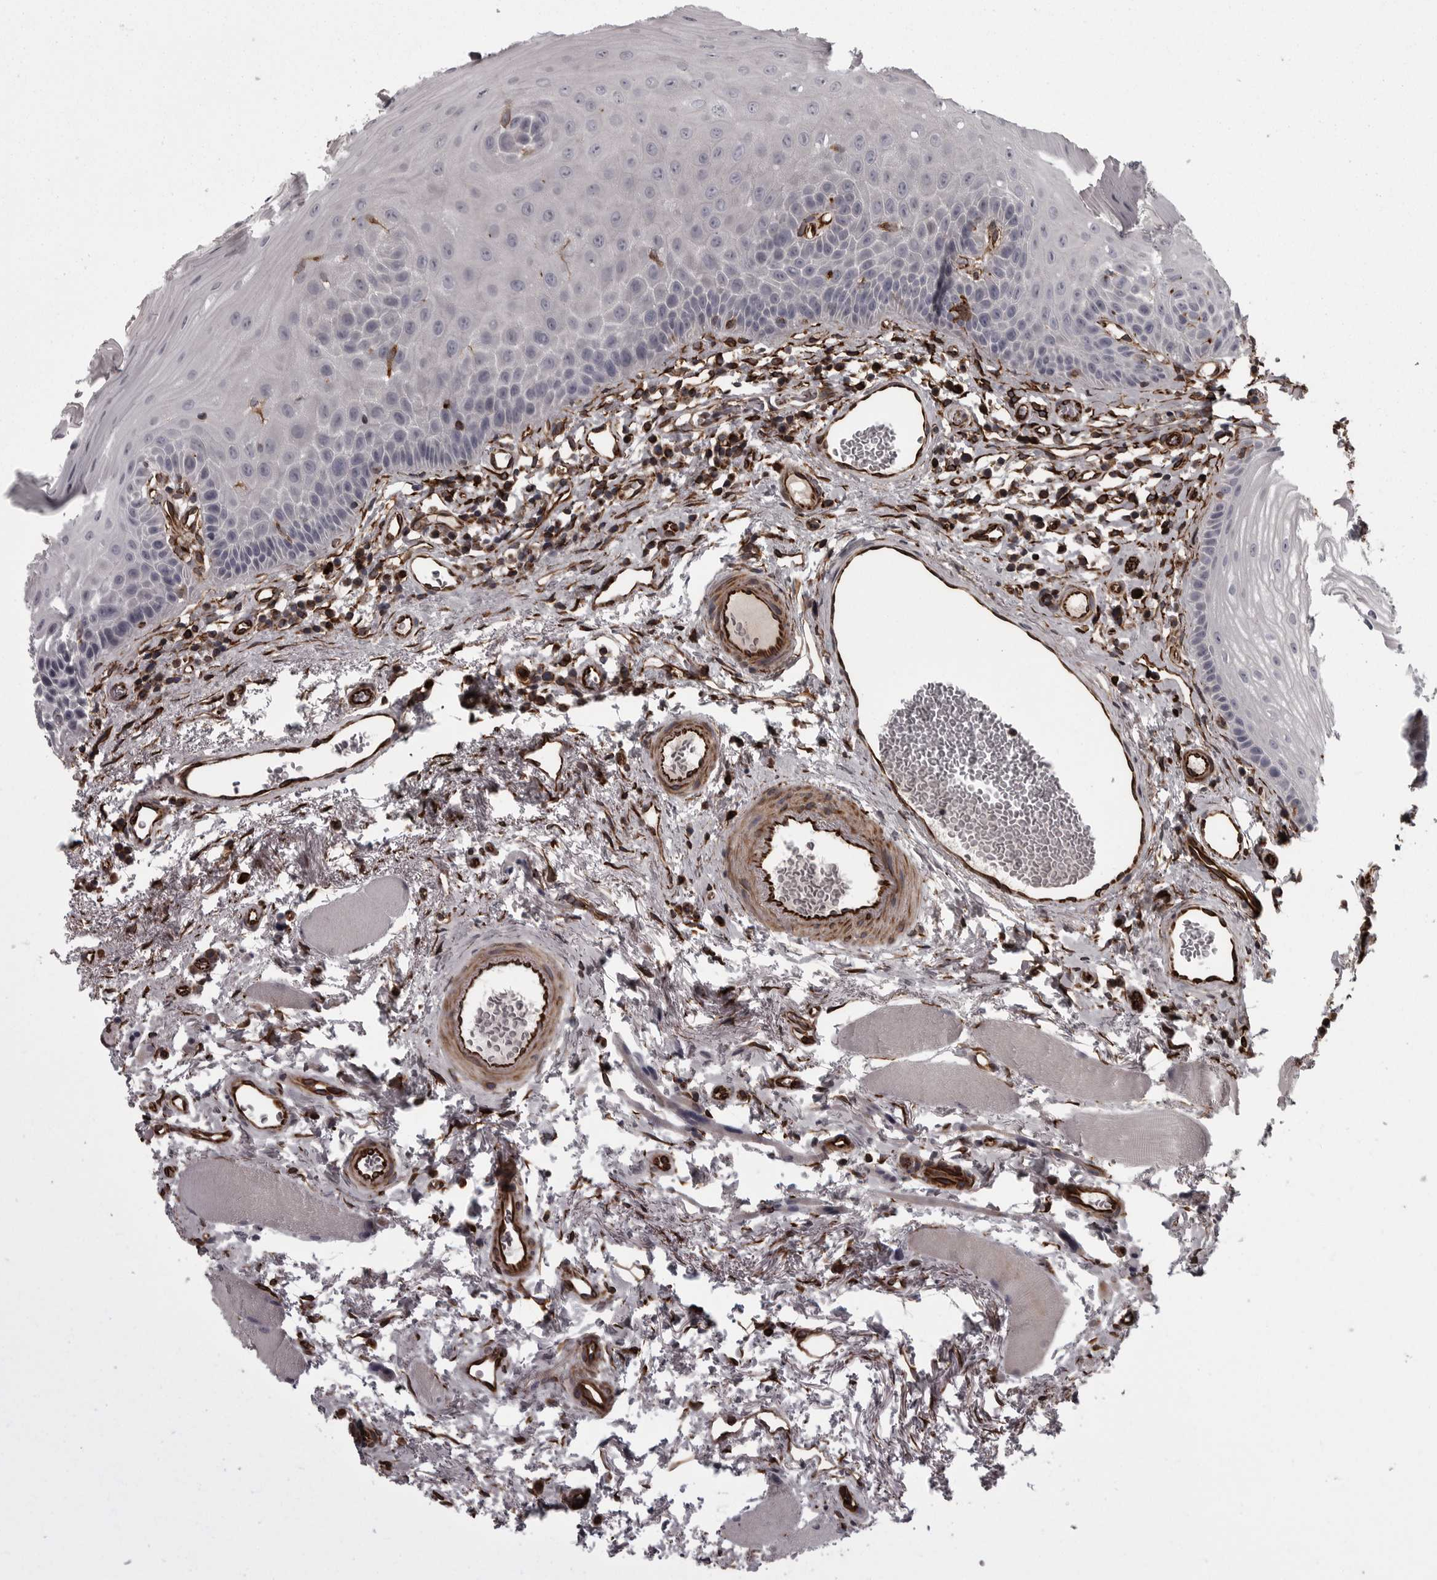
{"staining": {"intensity": "negative", "quantity": "none", "location": "none"}, "tissue": "oral mucosa", "cell_type": "Squamous epithelial cells", "image_type": "normal", "snomed": [{"axis": "morphology", "description": "Normal tissue, NOS"}, {"axis": "topography", "description": "Skeletal muscle"}, {"axis": "topography", "description": "Oral tissue"}, {"axis": "topography", "description": "Peripheral nerve tissue"}], "caption": "A high-resolution histopathology image shows IHC staining of normal oral mucosa, which displays no significant positivity in squamous epithelial cells. (DAB (3,3'-diaminobenzidine) immunohistochemistry (IHC), high magnification).", "gene": "FAAP100", "patient": {"sex": "female", "age": 84}}